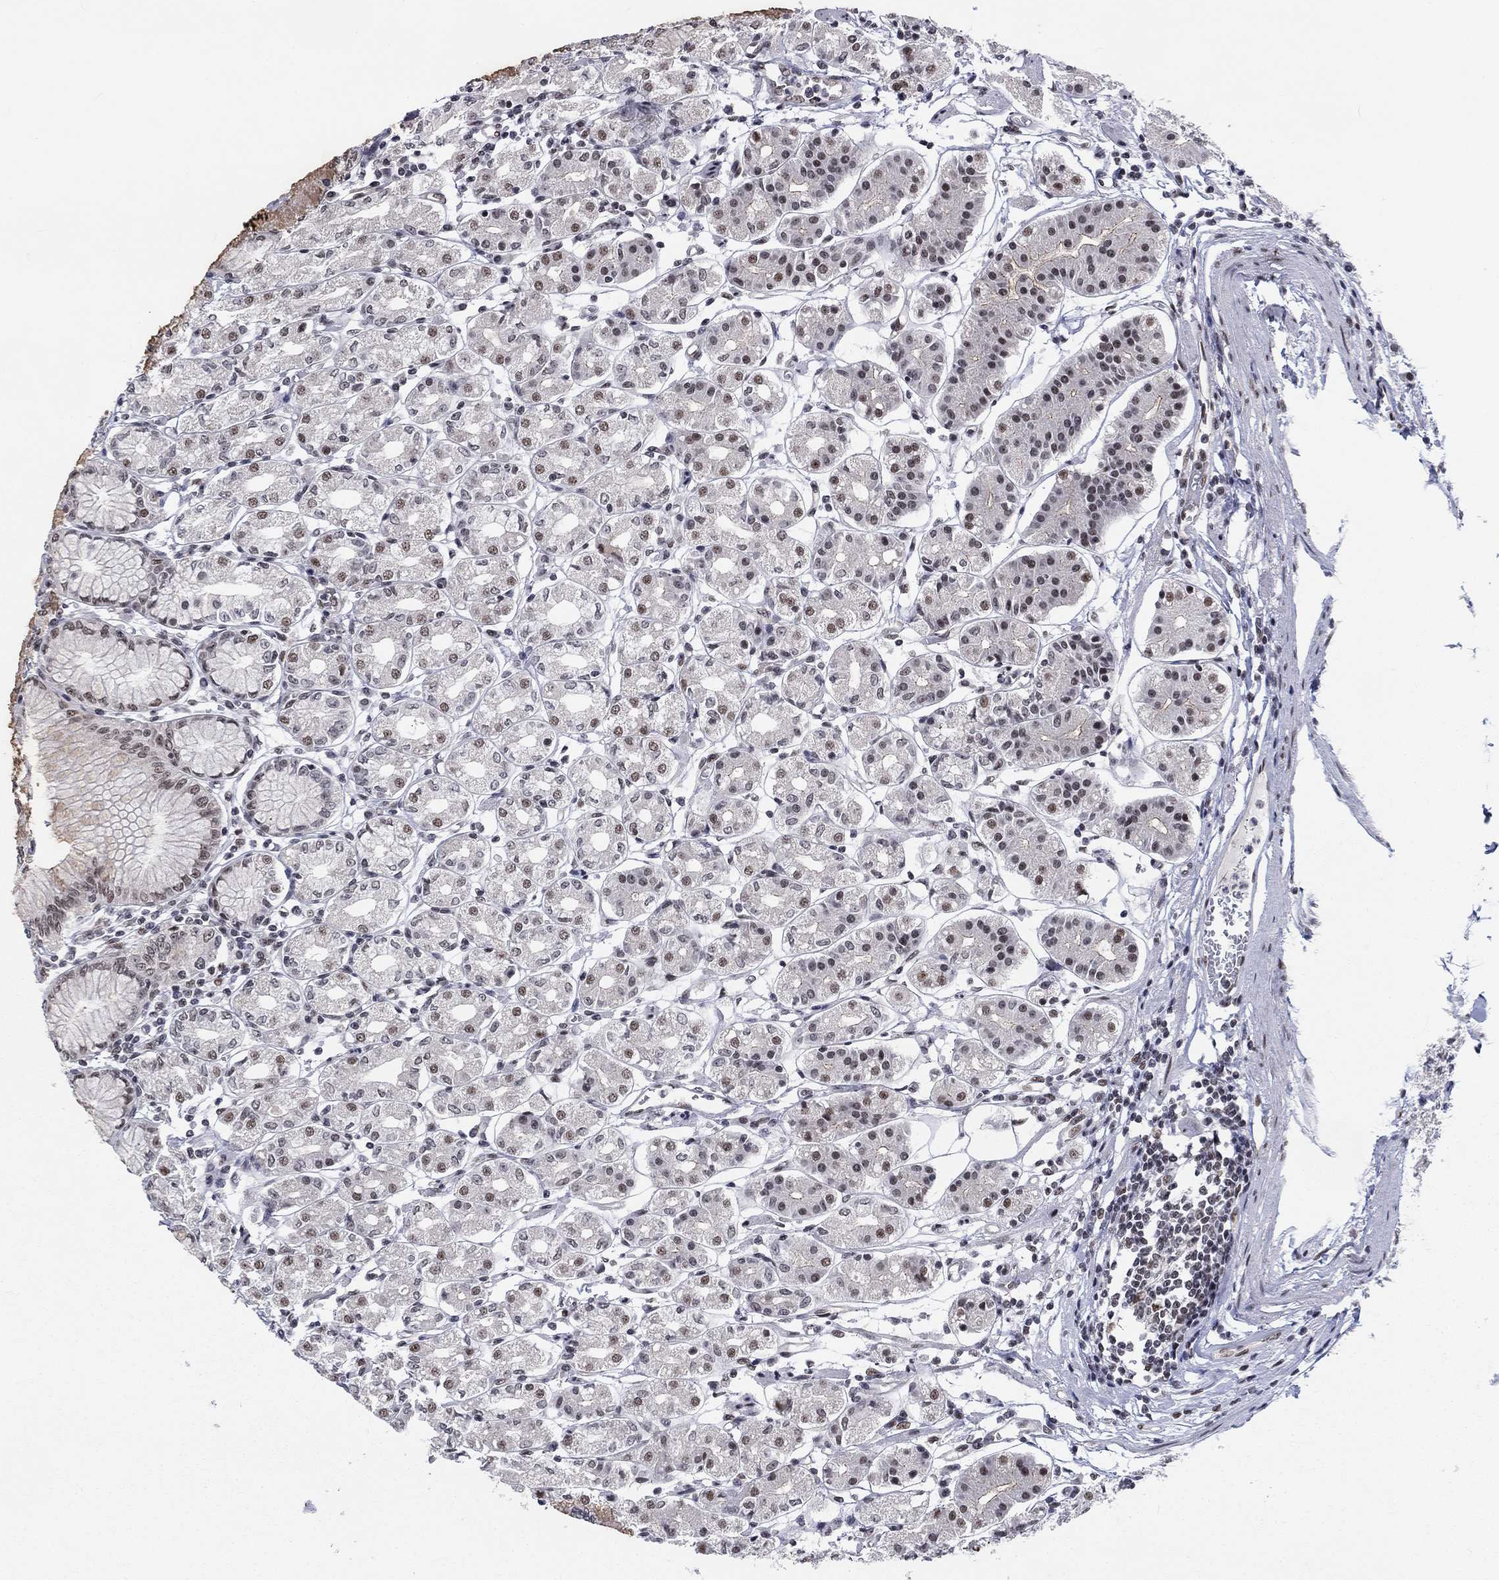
{"staining": {"intensity": "strong", "quantity": "<25%", "location": "nuclear"}, "tissue": "stomach", "cell_type": "Glandular cells", "image_type": "normal", "snomed": [{"axis": "morphology", "description": "Normal tissue, NOS"}, {"axis": "topography", "description": "Skeletal muscle"}, {"axis": "topography", "description": "Stomach"}], "caption": "Approximately <25% of glandular cells in benign stomach demonstrate strong nuclear protein expression as visualized by brown immunohistochemical staining.", "gene": "FYTTD1", "patient": {"sex": "female", "age": 57}}